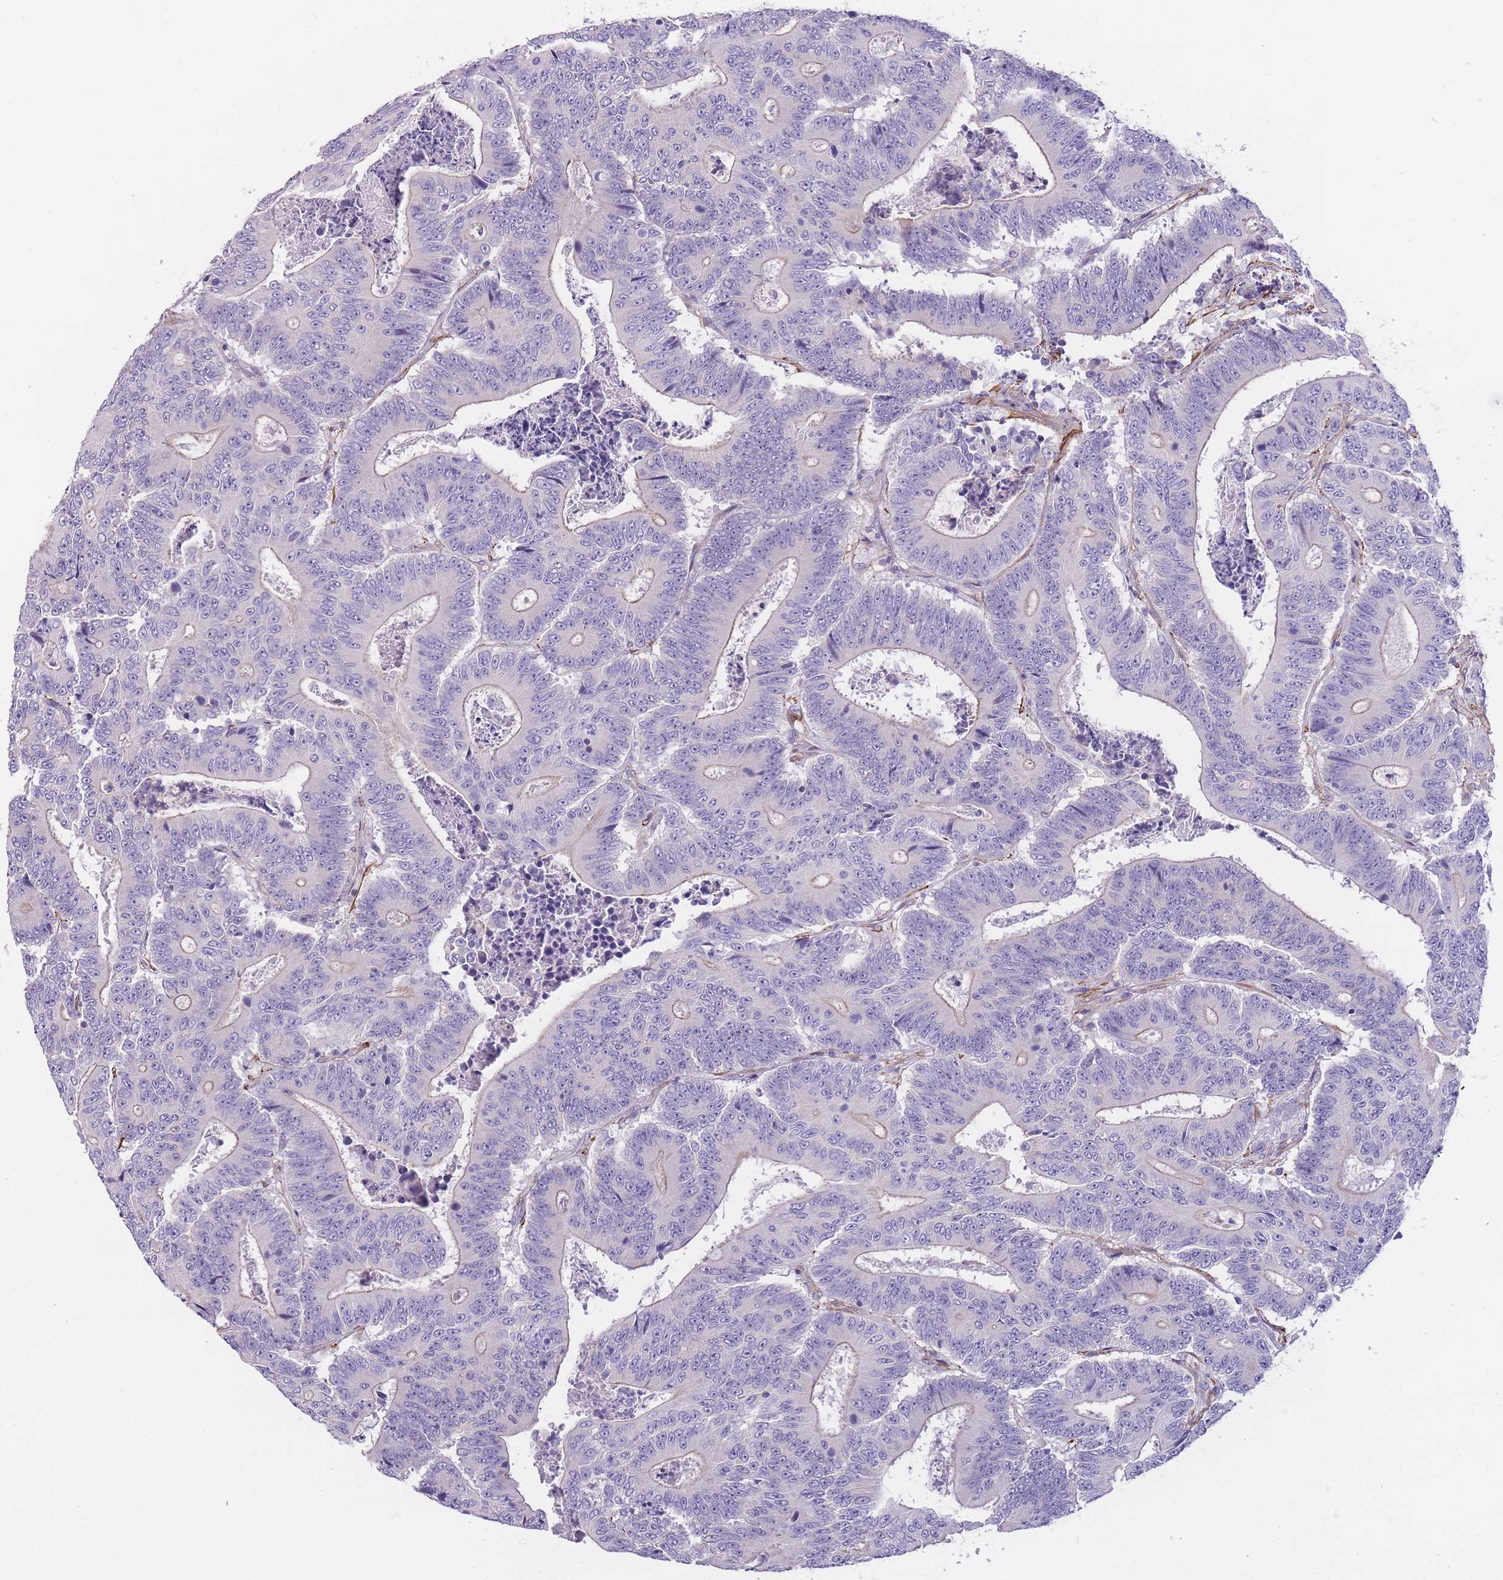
{"staining": {"intensity": "negative", "quantity": "none", "location": "none"}, "tissue": "colorectal cancer", "cell_type": "Tumor cells", "image_type": "cancer", "snomed": [{"axis": "morphology", "description": "Adenocarcinoma, NOS"}, {"axis": "topography", "description": "Colon"}], "caption": "An immunohistochemistry image of colorectal cancer (adenocarcinoma) is shown. There is no staining in tumor cells of colorectal cancer (adenocarcinoma).", "gene": "FAM124A", "patient": {"sex": "male", "age": 83}}